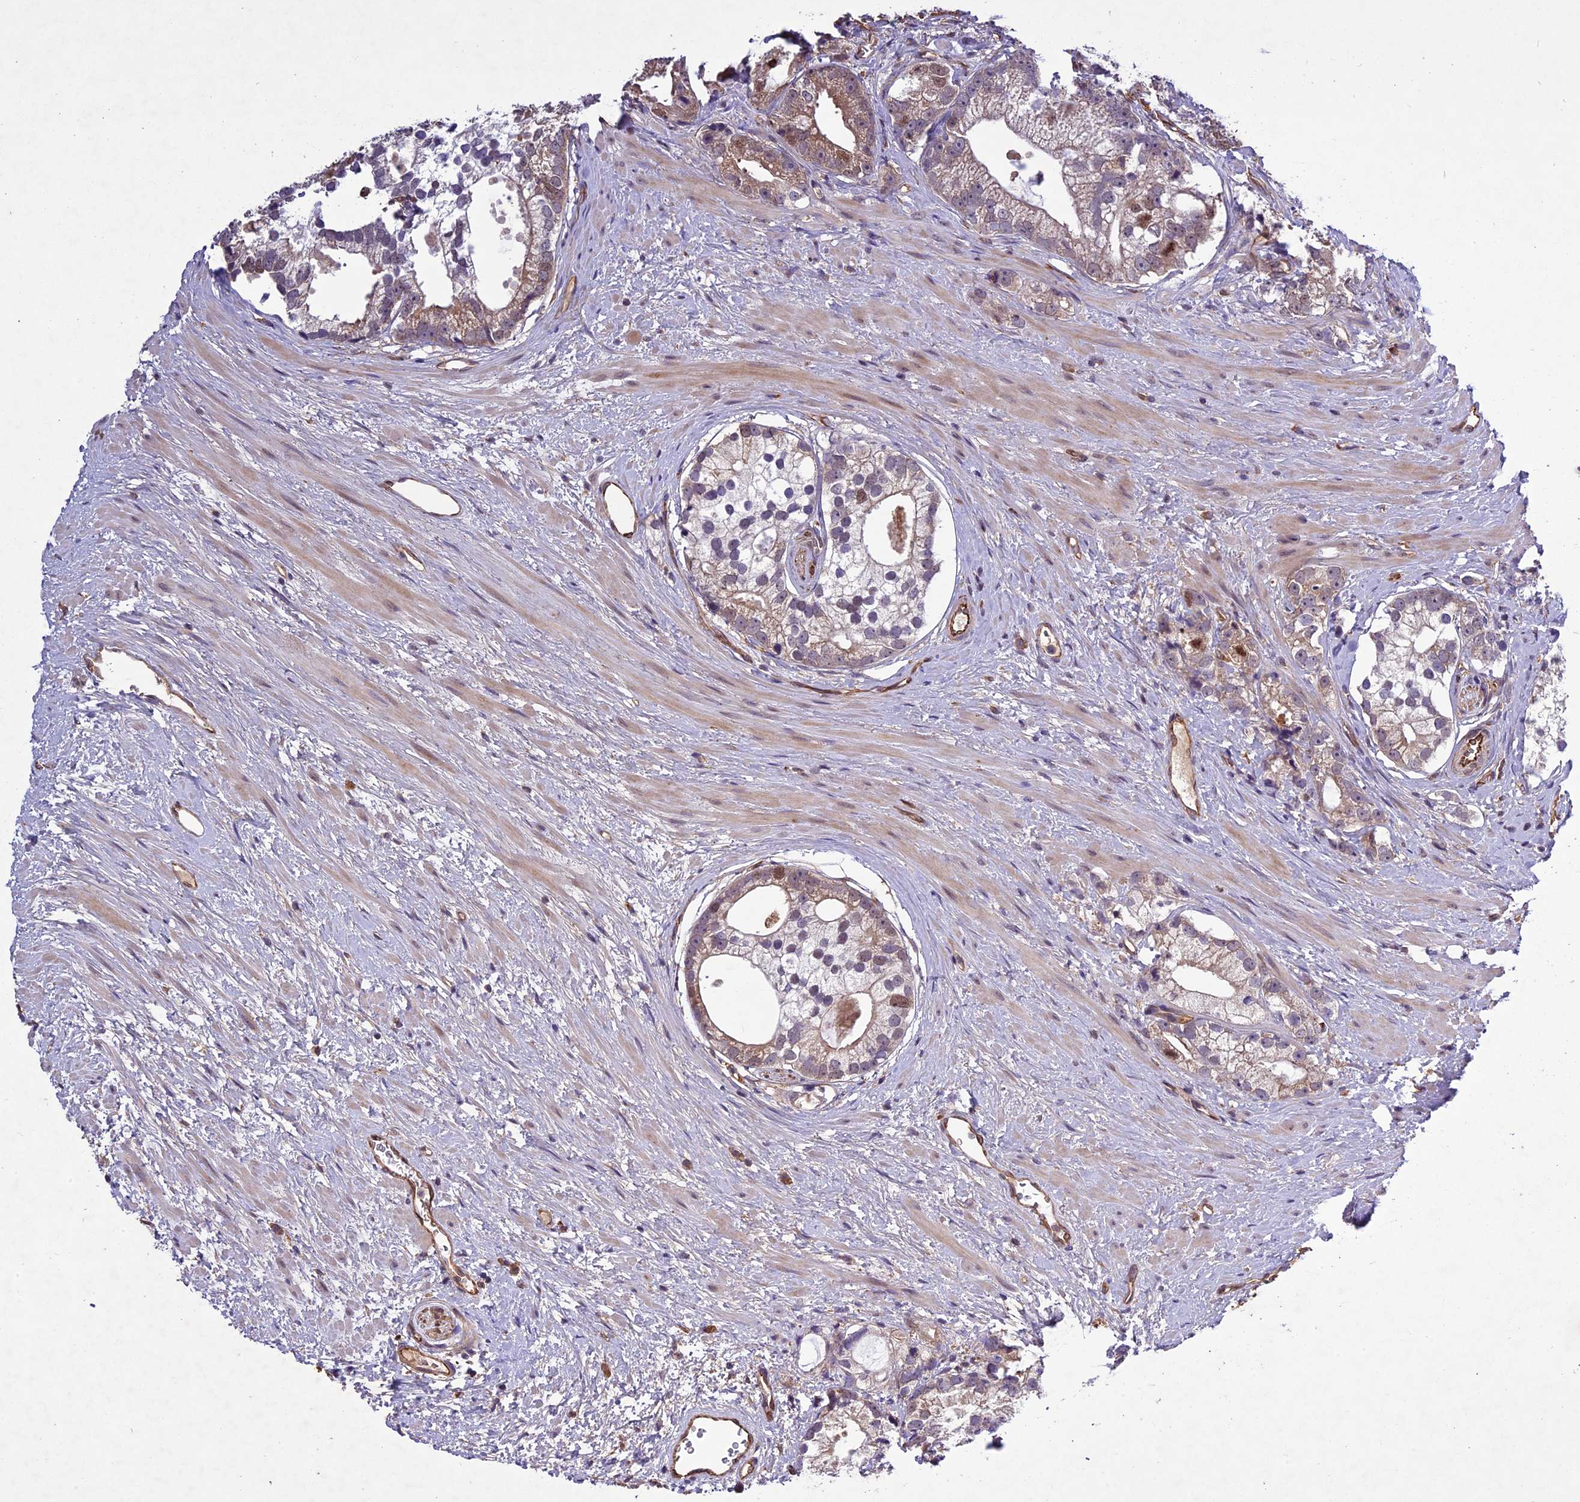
{"staining": {"intensity": "moderate", "quantity": "25%-75%", "location": "cytoplasmic/membranous,nuclear"}, "tissue": "prostate cancer", "cell_type": "Tumor cells", "image_type": "cancer", "snomed": [{"axis": "morphology", "description": "Adenocarcinoma, High grade"}, {"axis": "topography", "description": "Prostate"}], "caption": "Immunohistochemistry image of neoplastic tissue: human prostate cancer stained using immunohistochemistry (IHC) exhibits medium levels of moderate protein expression localized specifically in the cytoplasmic/membranous and nuclear of tumor cells, appearing as a cytoplasmic/membranous and nuclear brown color.", "gene": "C3orf70", "patient": {"sex": "male", "age": 75}}